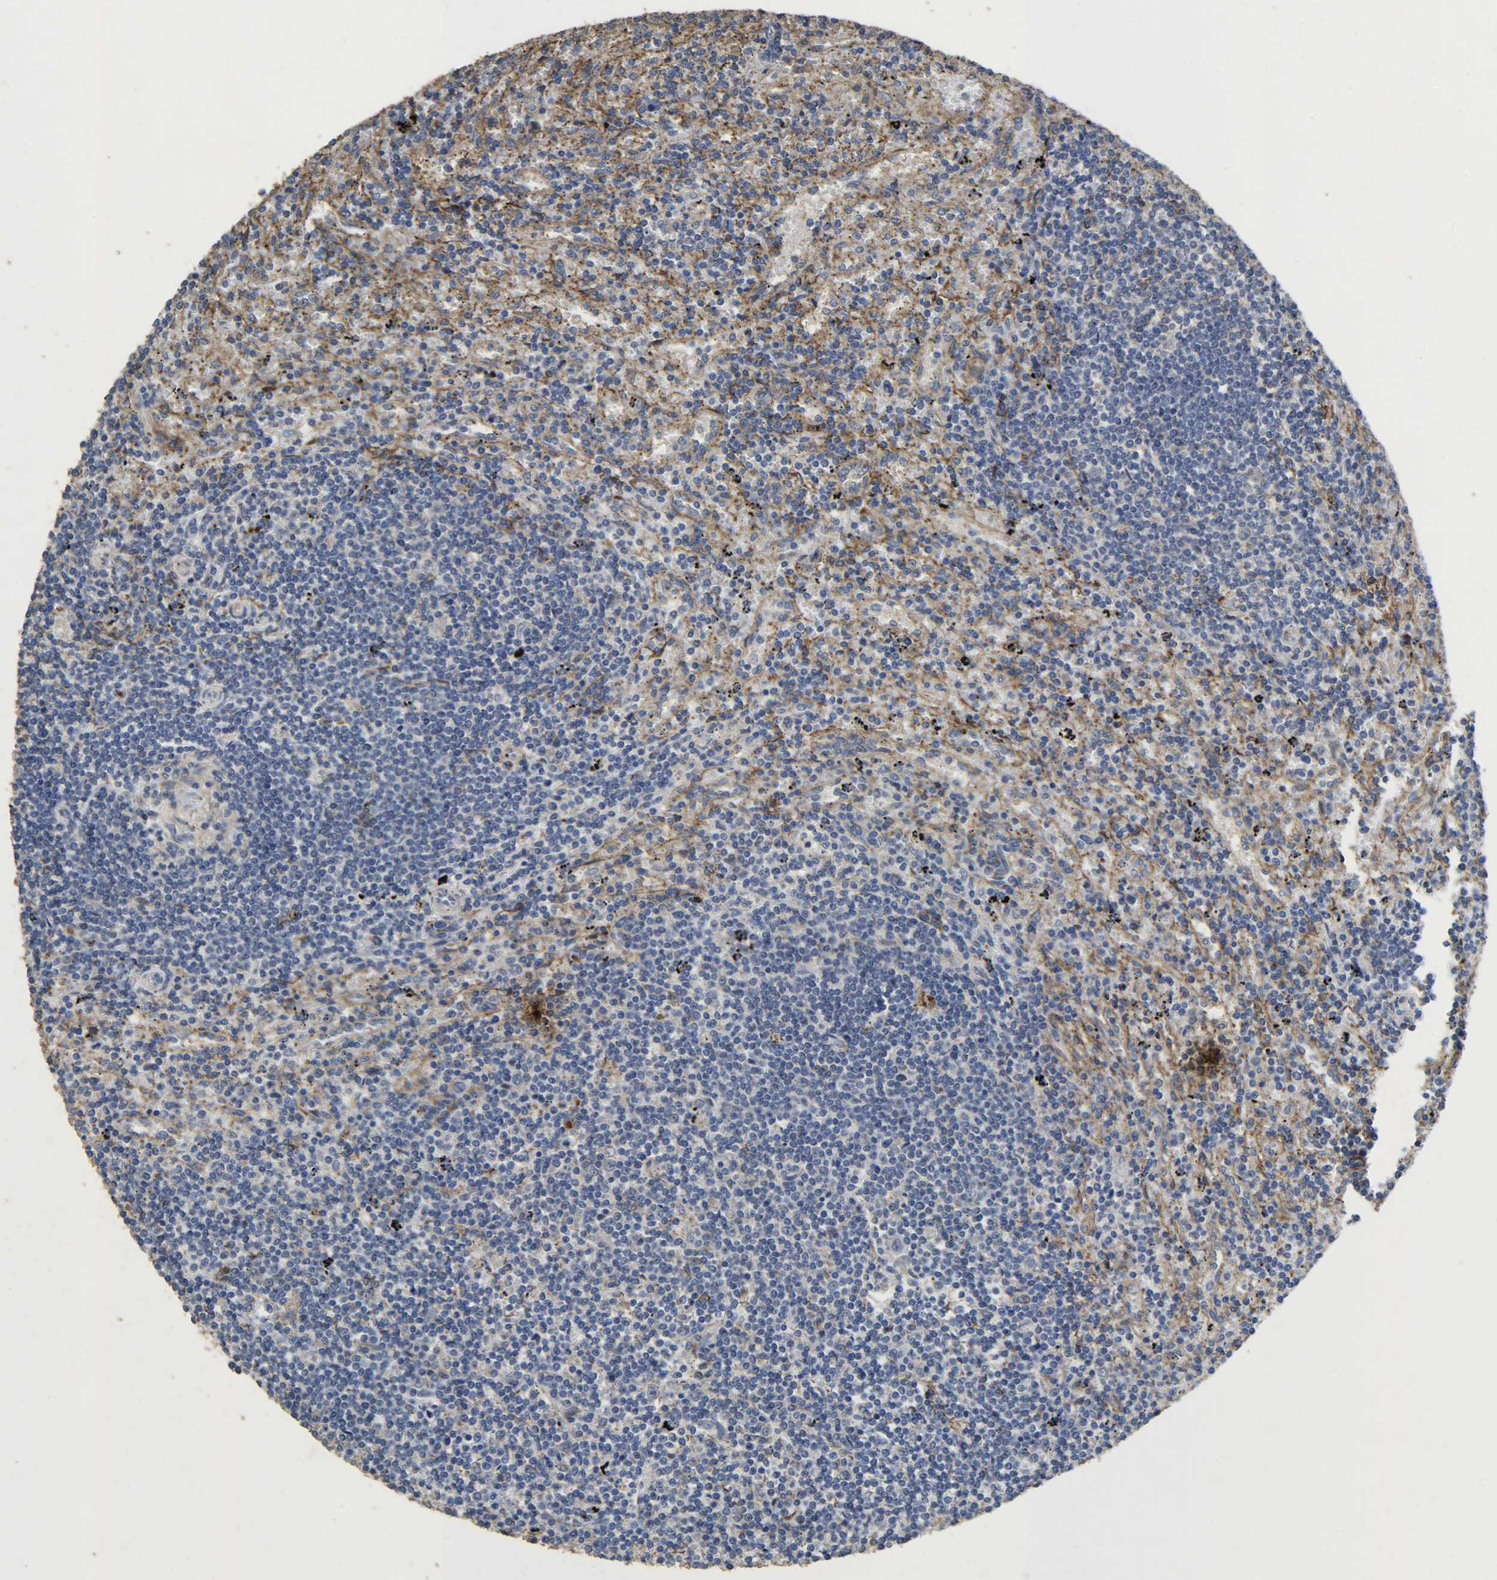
{"staining": {"intensity": "negative", "quantity": "none", "location": "none"}, "tissue": "lymphoma", "cell_type": "Tumor cells", "image_type": "cancer", "snomed": [{"axis": "morphology", "description": "Malignant lymphoma, non-Hodgkin's type, Low grade"}, {"axis": "topography", "description": "Spleen"}], "caption": "The image demonstrates no staining of tumor cells in lymphoma.", "gene": "TPM4", "patient": {"sex": "male", "age": 76}}